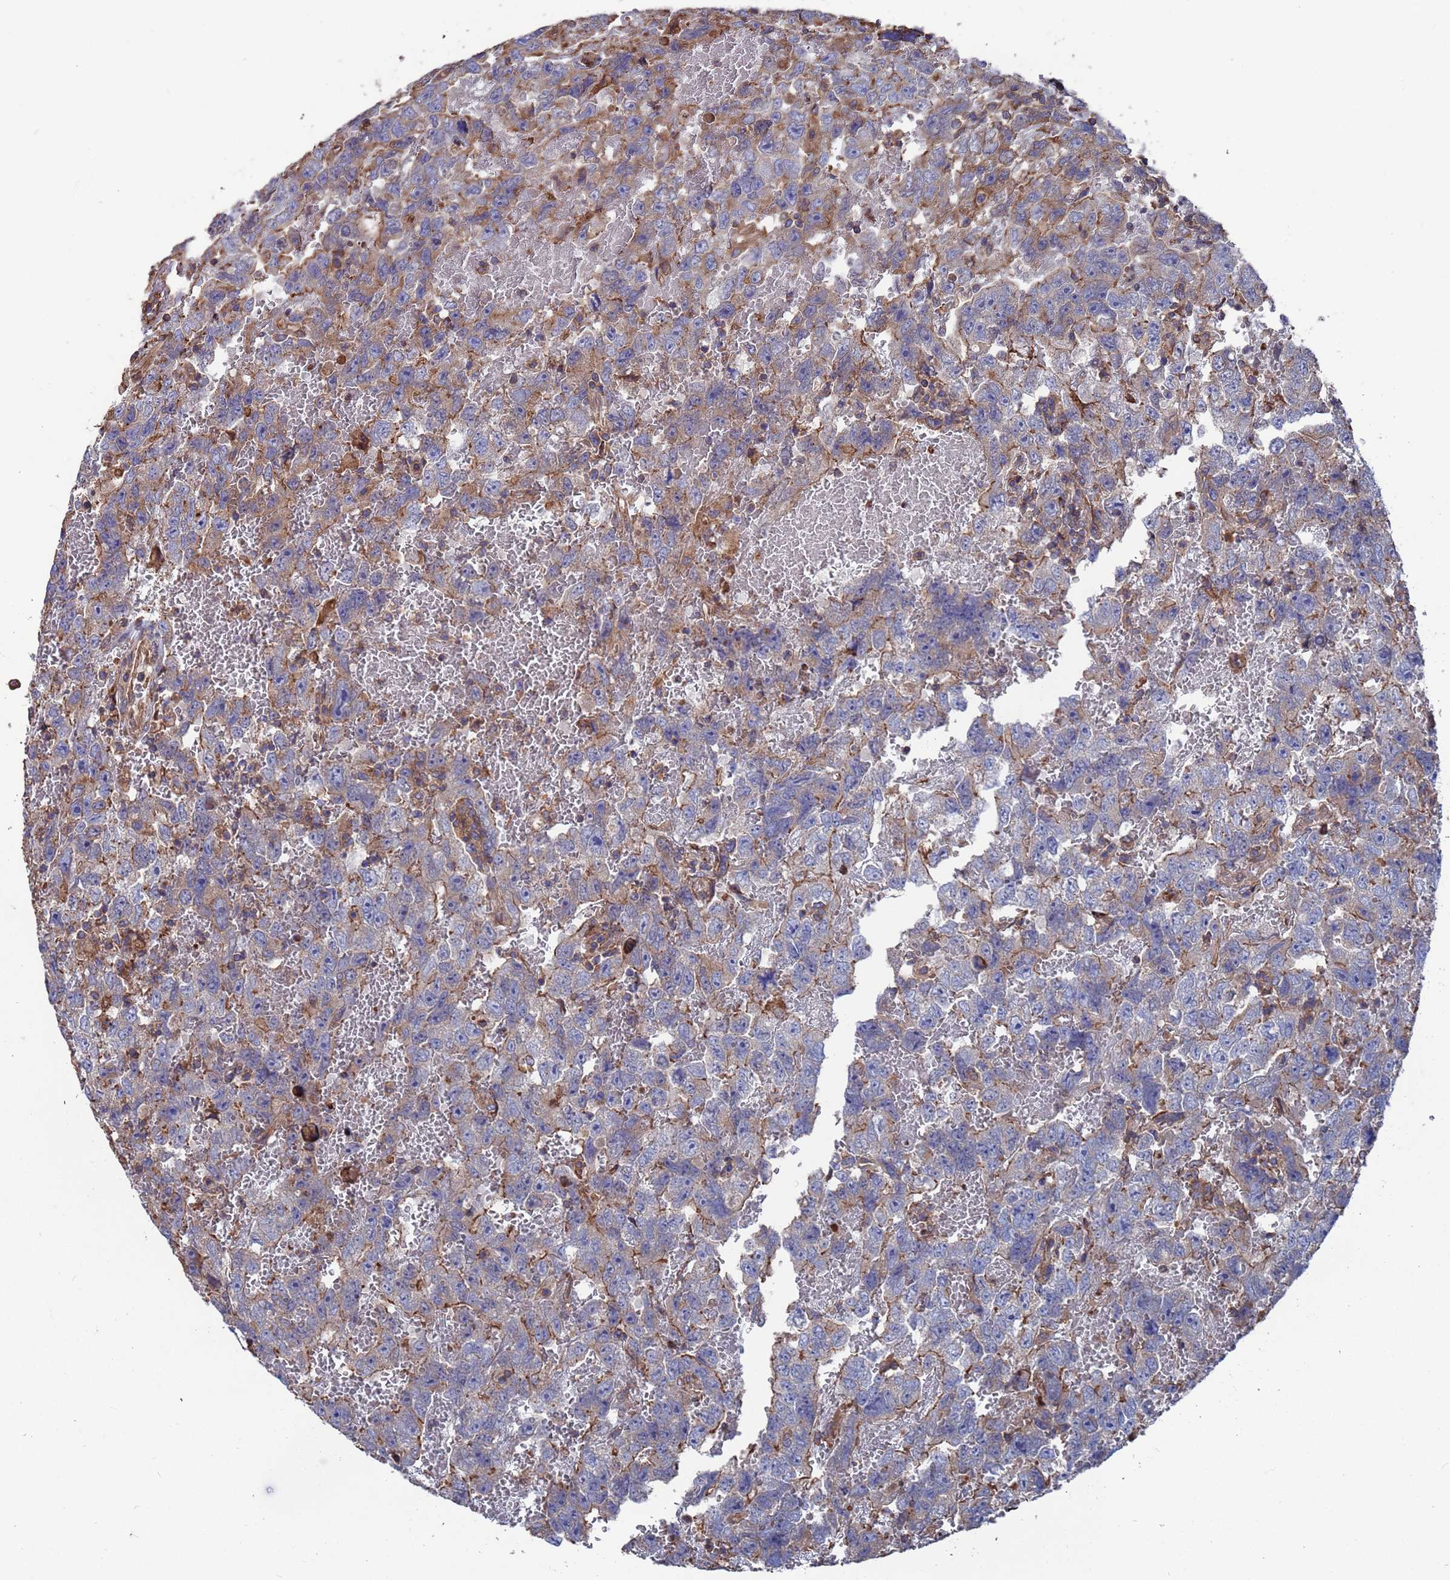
{"staining": {"intensity": "moderate", "quantity": "<25%", "location": "cytoplasmic/membranous"}, "tissue": "testis cancer", "cell_type": "Tumor cells", "image_type": "cancer", "snomed": [{"axis": "morphology", "description": "Carcinoma, Embryonal, NOS"}, {"axis": "topography", "description": "Testis"}], "caption": "Immunohistochemical staining of testis cancer displays low levels of moderate cytoplasmic/membranous protein positivity in approximately <25% of tumor cells.", "gene": "PYCR1", "patient": {"sex": "male", "age": 45}}